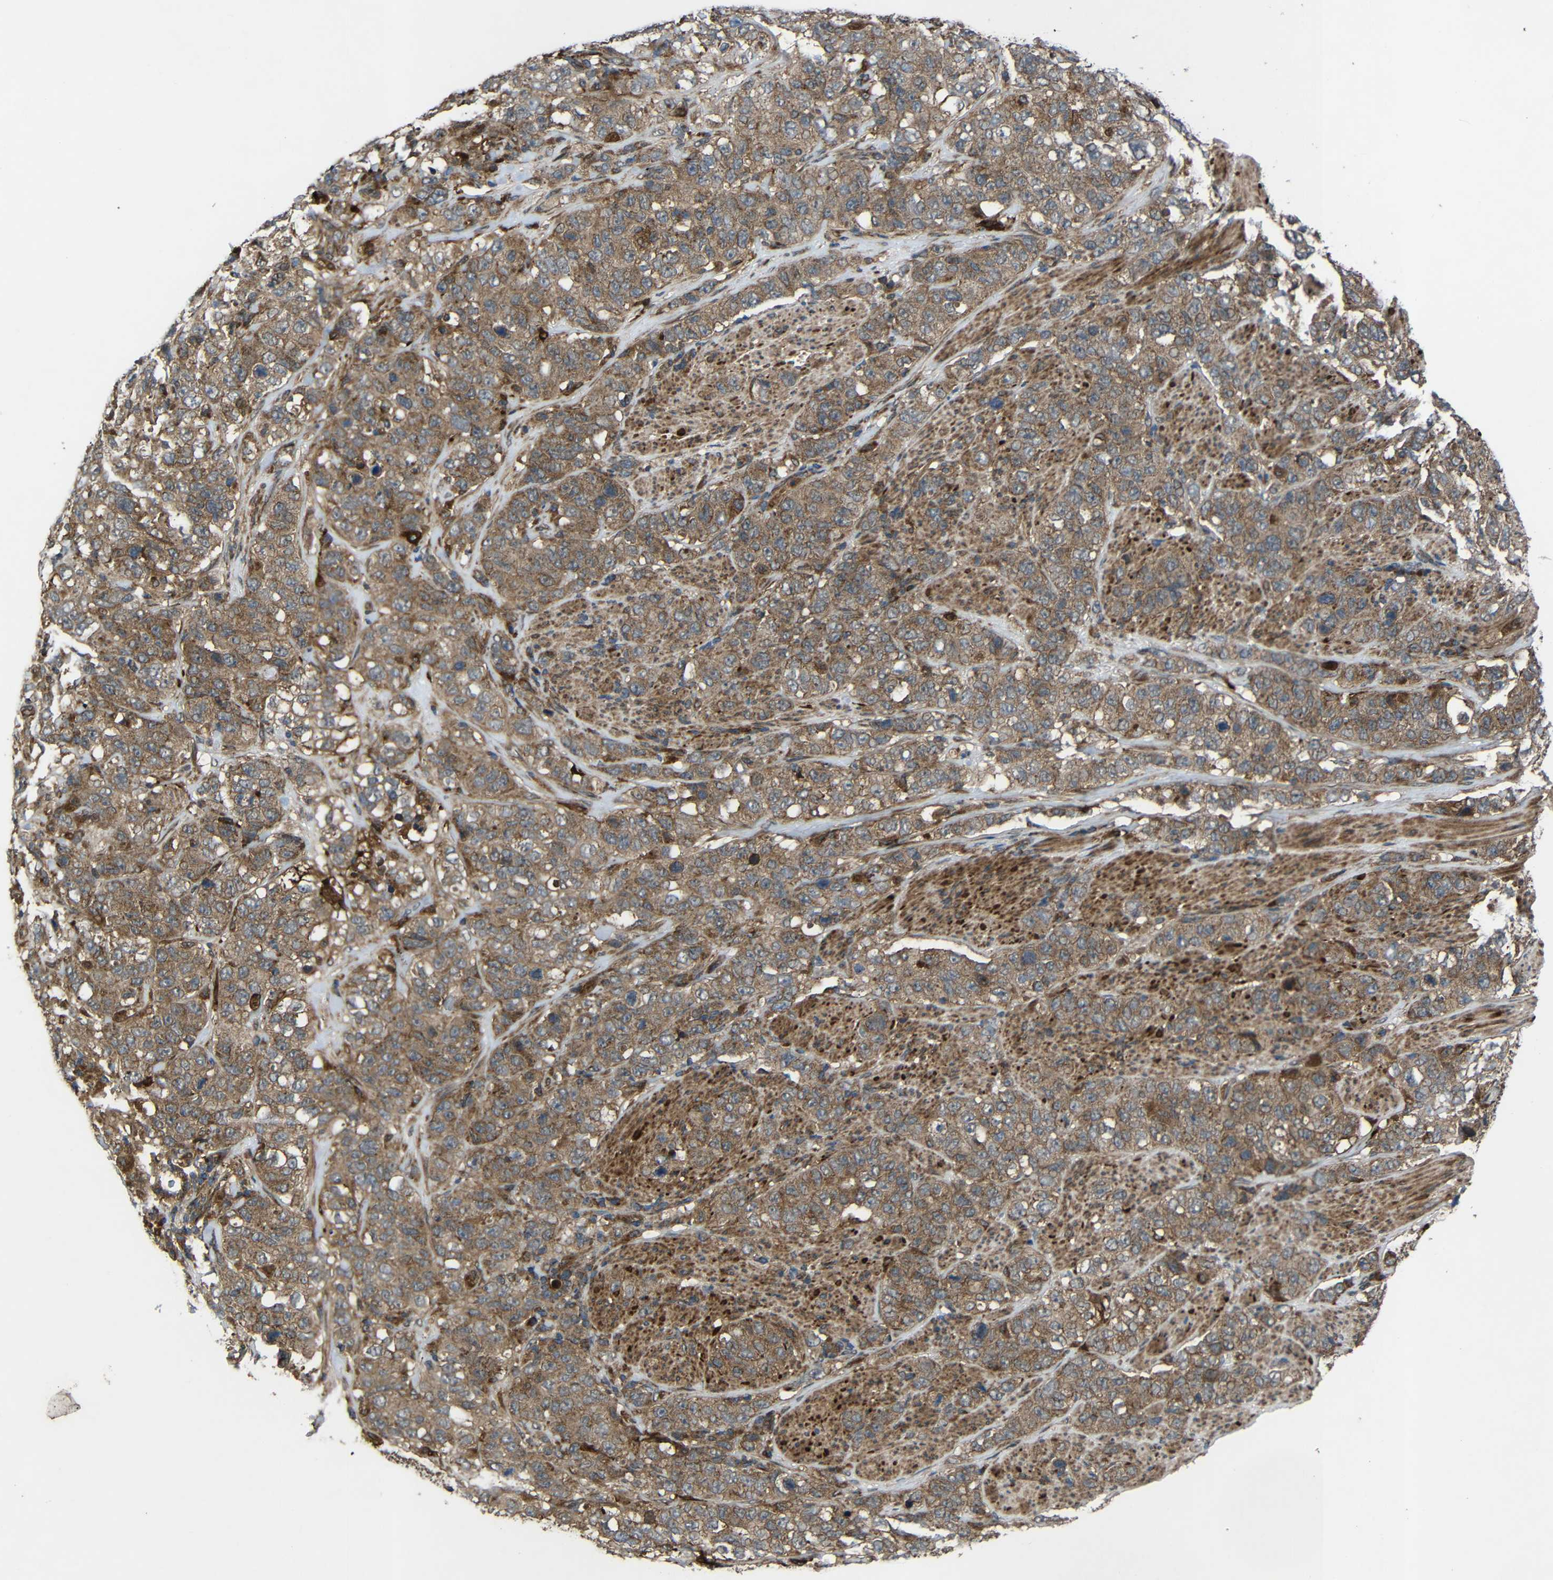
{"staining": {"intensity": "moderate", "quantity": ">75%", "location": "cytoplasmic/membranous"}, "tissue": "stomach cancer", "cell_type": "Tumor cells", "image_type": "cancer", "snomed": [{"axis": "morphology", "description": "Adenocarcinoma, NOS"}, {"axis": "topography", "description": "Stomach"}], "caption": "Stomach cancer (adenocarcinoma) stained with DAB IHC reveals medium levels of moderate cytoplasmic/membranous positivity in approximately >75% of tumor cells.", "gene": "C1GALT1", "patient": {"sex": "male", "age": 48}}